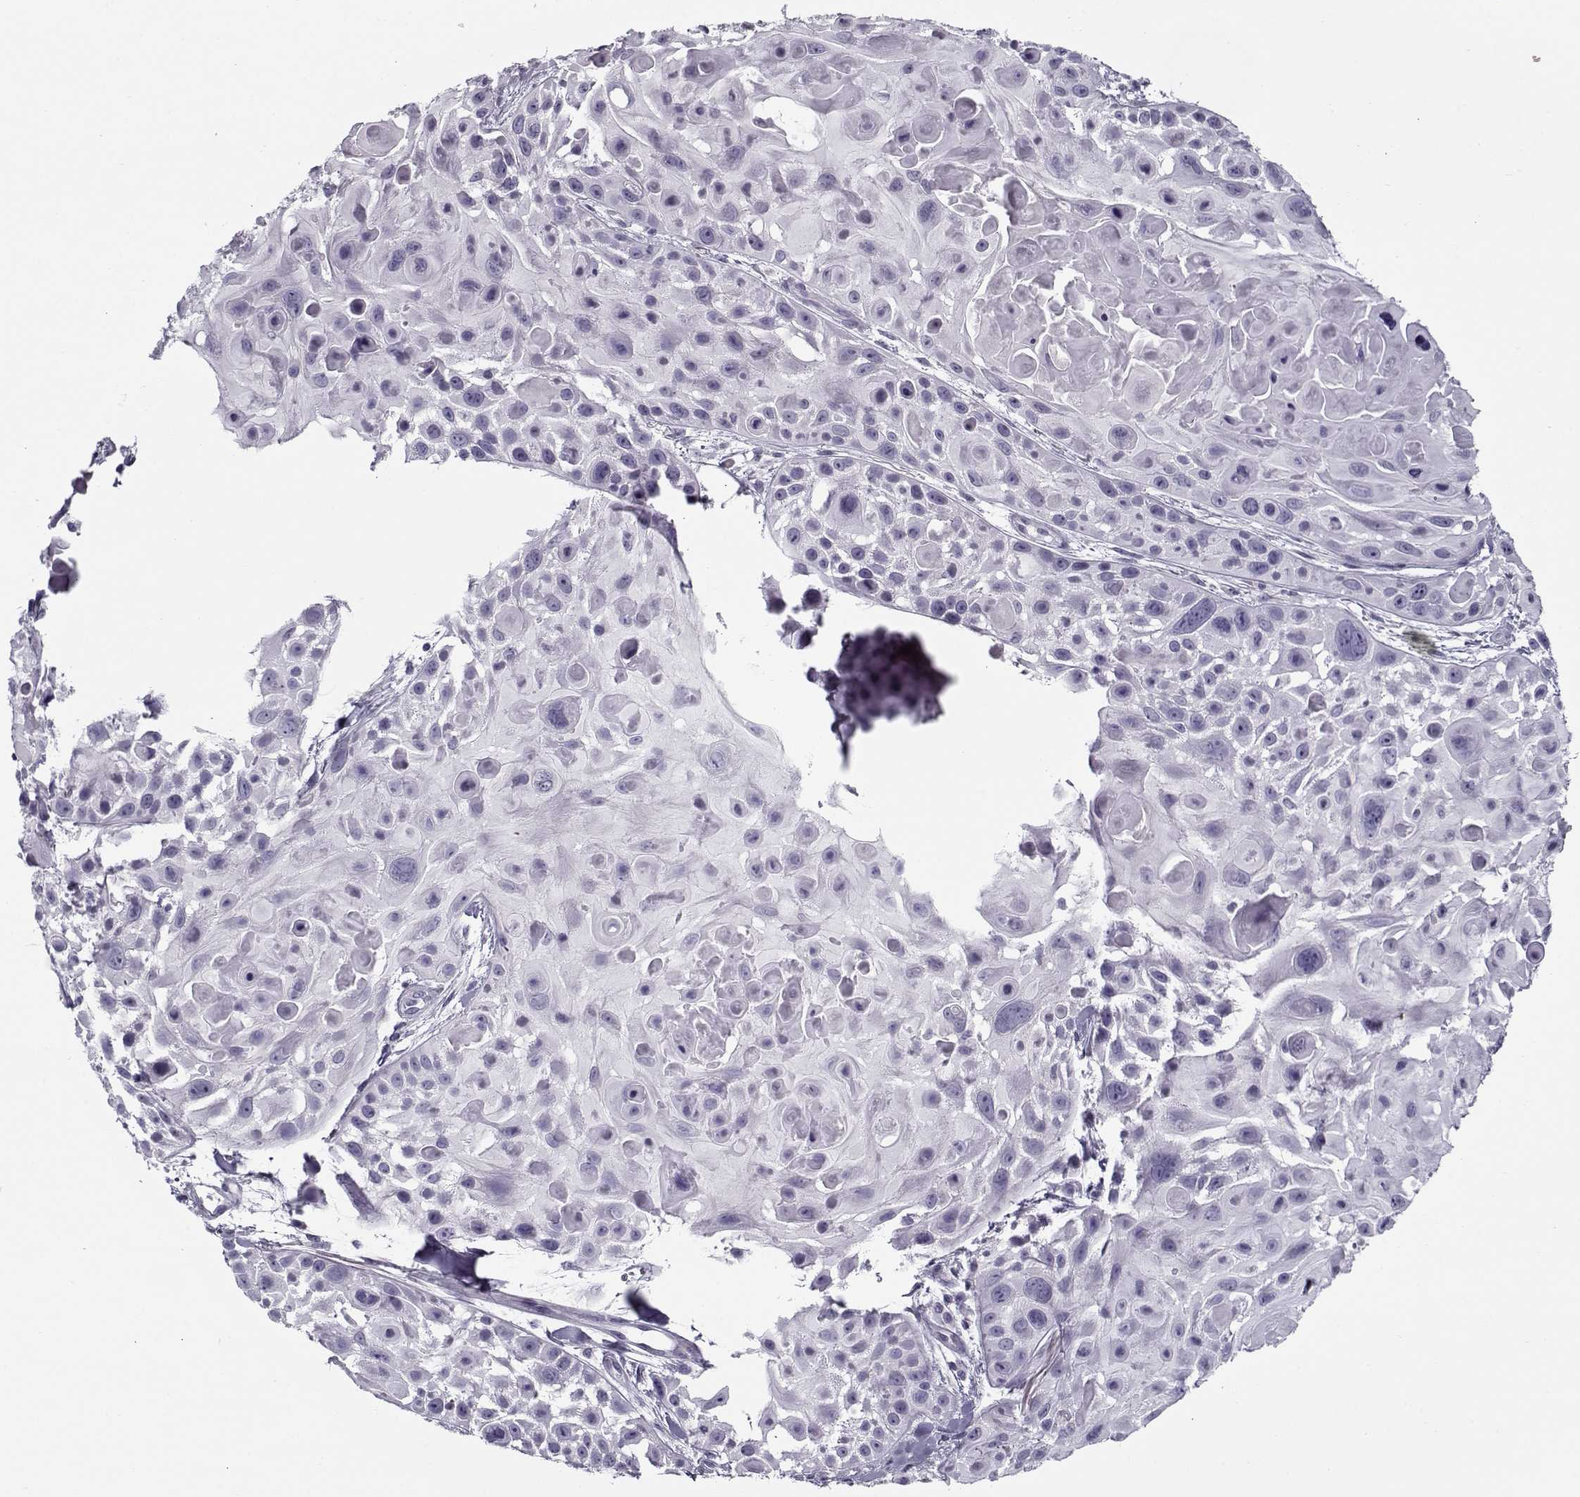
{"staining": {"intensity": "negative", "quantity": "none", "location": "none"}, "tissue": "skin cancer", "cell_type": "Tumor cells", "image_type": "cancer", "snomed": [{"axis": "morphology", "description": "Squamous cell carcinoma, NOS"}, {"axis": "topography", "description": "Skin"}, {"axis": "topography", "description": "Anal"}], "caption": "IHC image of human skin cancer stained for a protein (brown), which displays no staining in tumor cells.", "gene": "GAGE2A", "patient": {"sex": "female", "age": 75}}